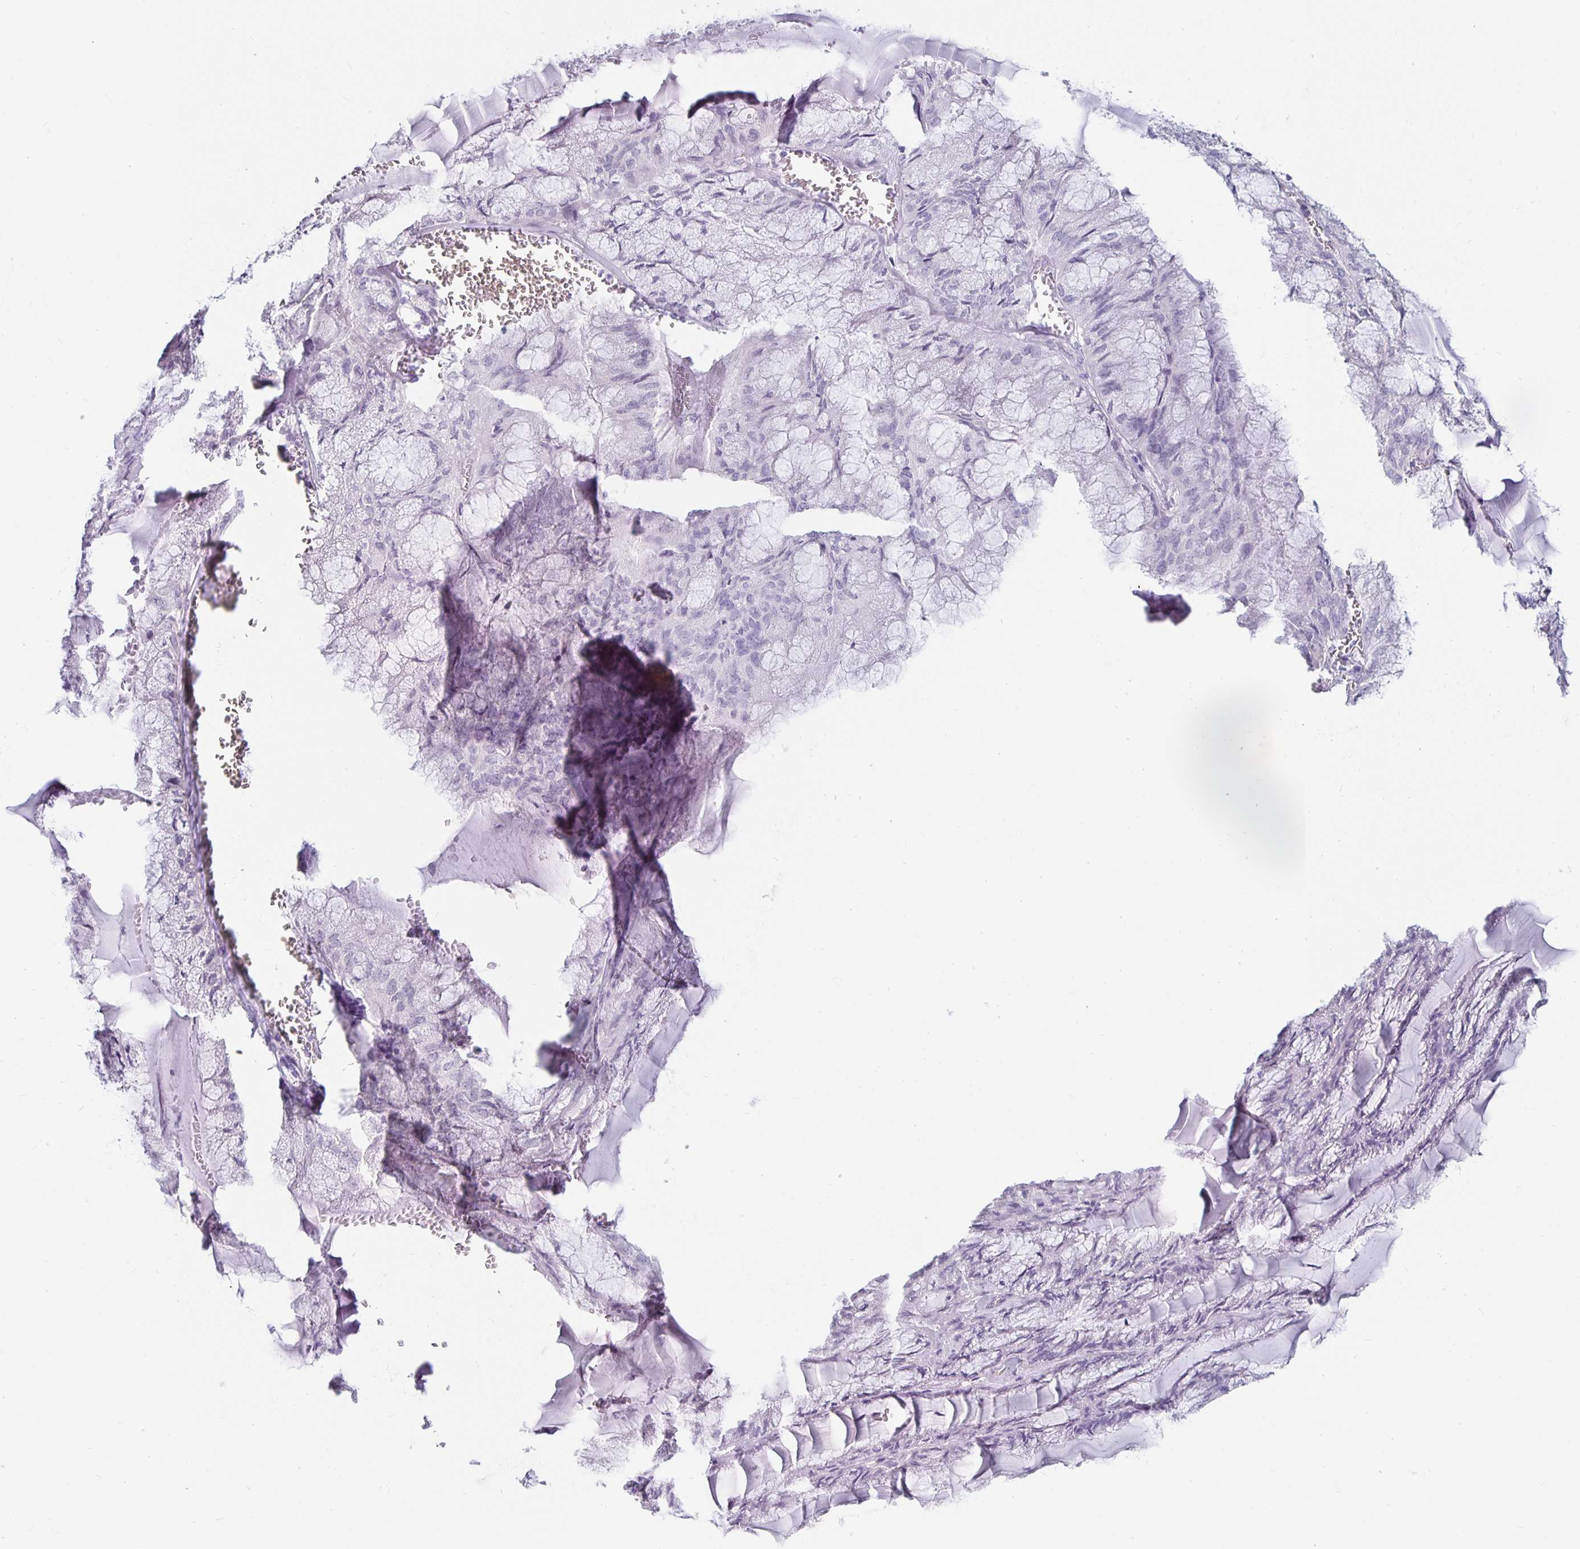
{"staining": {"intensity": "negative", "quantity": "none", "location": "none"}, "tissue": "endometrial cancer", "cell_type": "Tumor cells", "image_type": "cancer", "snomed": [{"axis": "morphology", "description": "Carcinoma, NOS"}, {"axis": "topography", "description": "Endometrium"}], "caption": "Tumor cells are negative for brown protein staining in endometrial carcinoma. Nuclei are stained in blue.", "gene": "KCNQ2", "patient": {"sex": "female", "age": 62}}